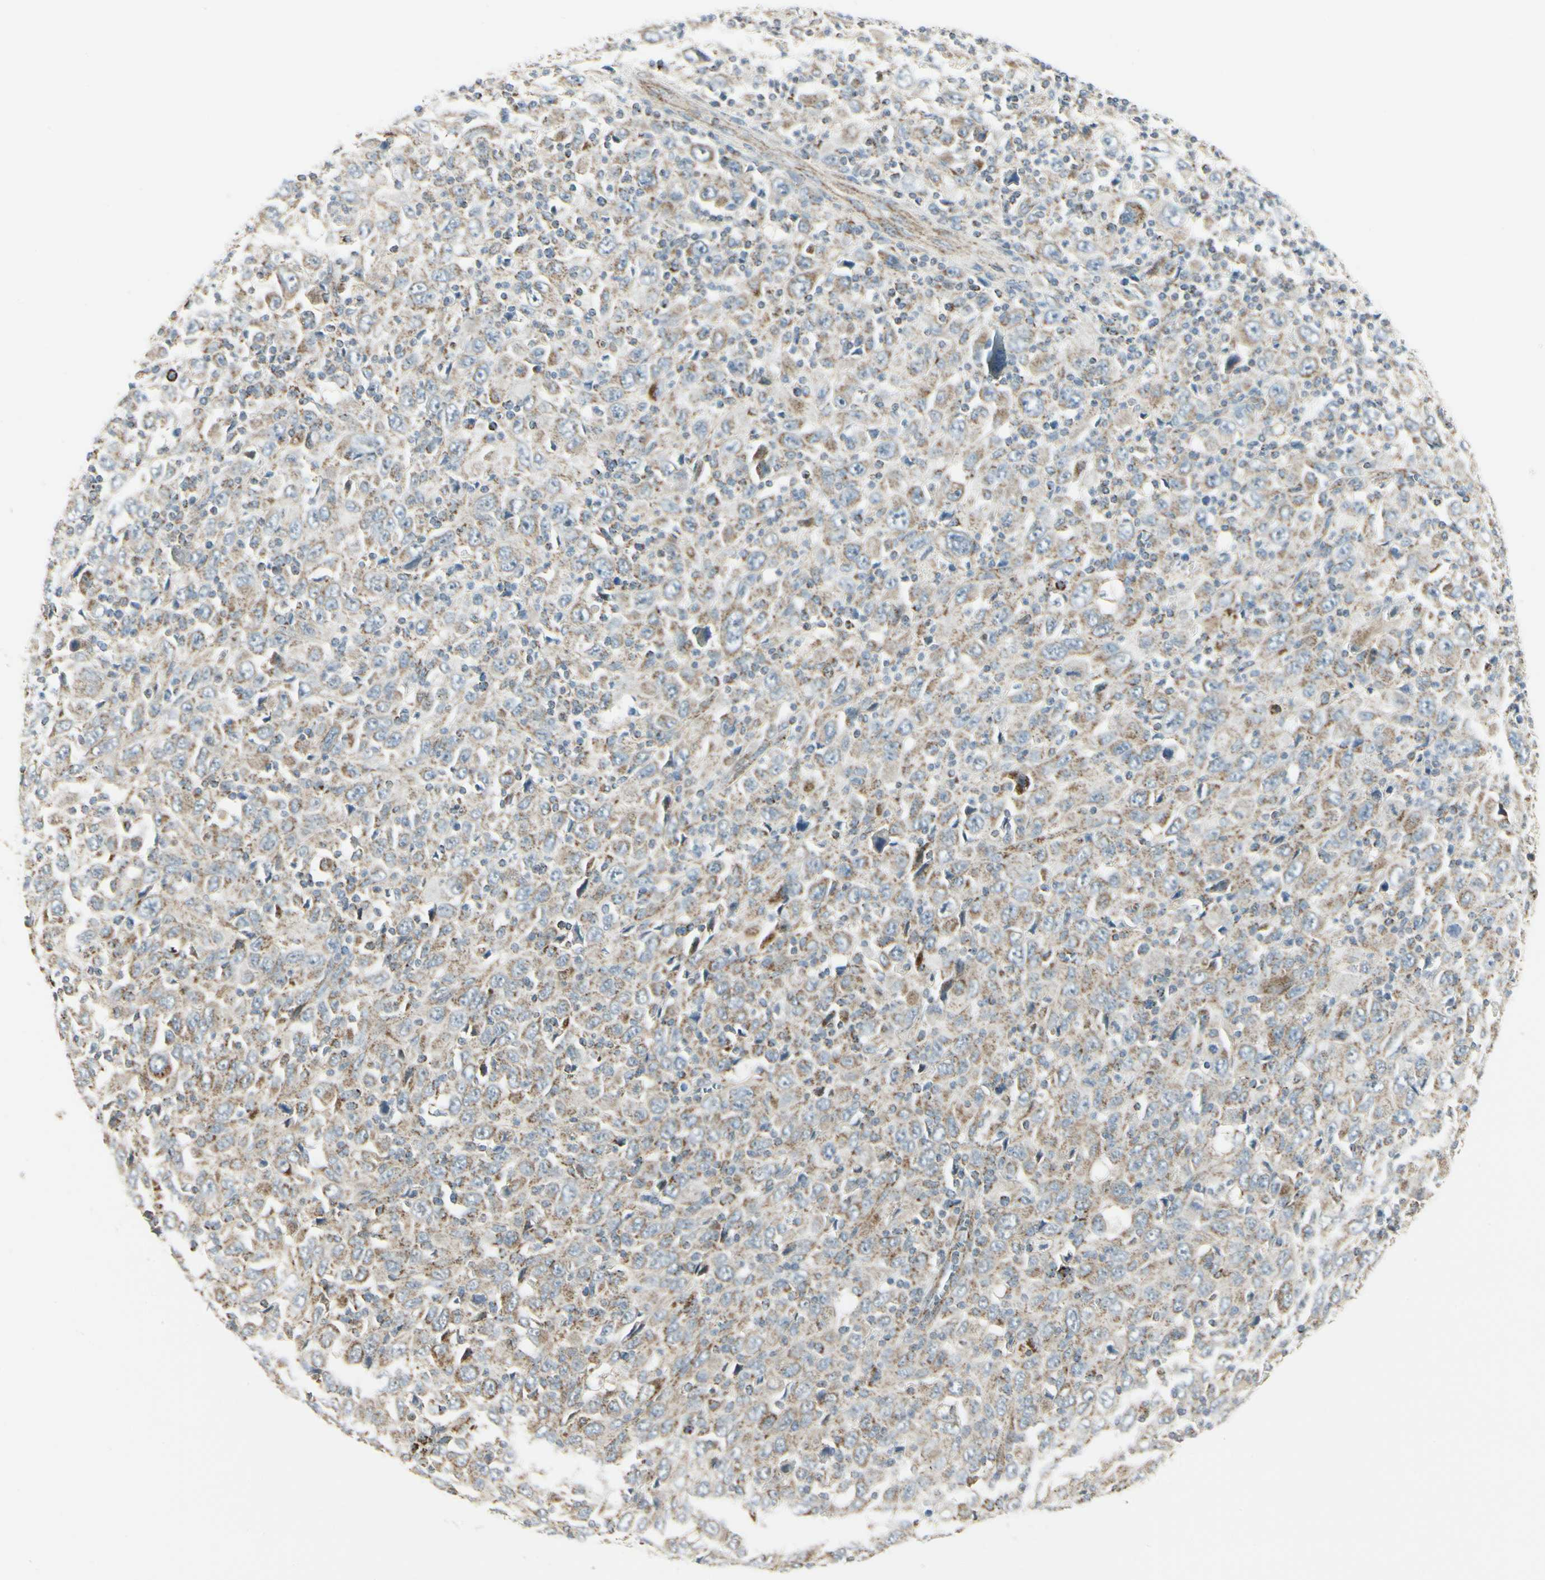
{"staining": {"intensity": "moderate", "quantity": ">75%", "location": "cytoplasmic/membranous"}, "tissue": "melanoma", "cell_type": "Tumor cells", "image_type": "cancer", "snomed": [{"axis": "morphology", "description": "Malignant melanoma, Metastatic site"}, {"axis": "topography", "description": "Skin"}], "caption": "Malignant melanoma (metastatic site) stained with immunohistochemistry (IHC) demonstrates moderate cytoplasmic/membranous expression in about >75% of tumor cells.", "gene": "ANKS6", "patient": {"sex": "female", "age": 56}}